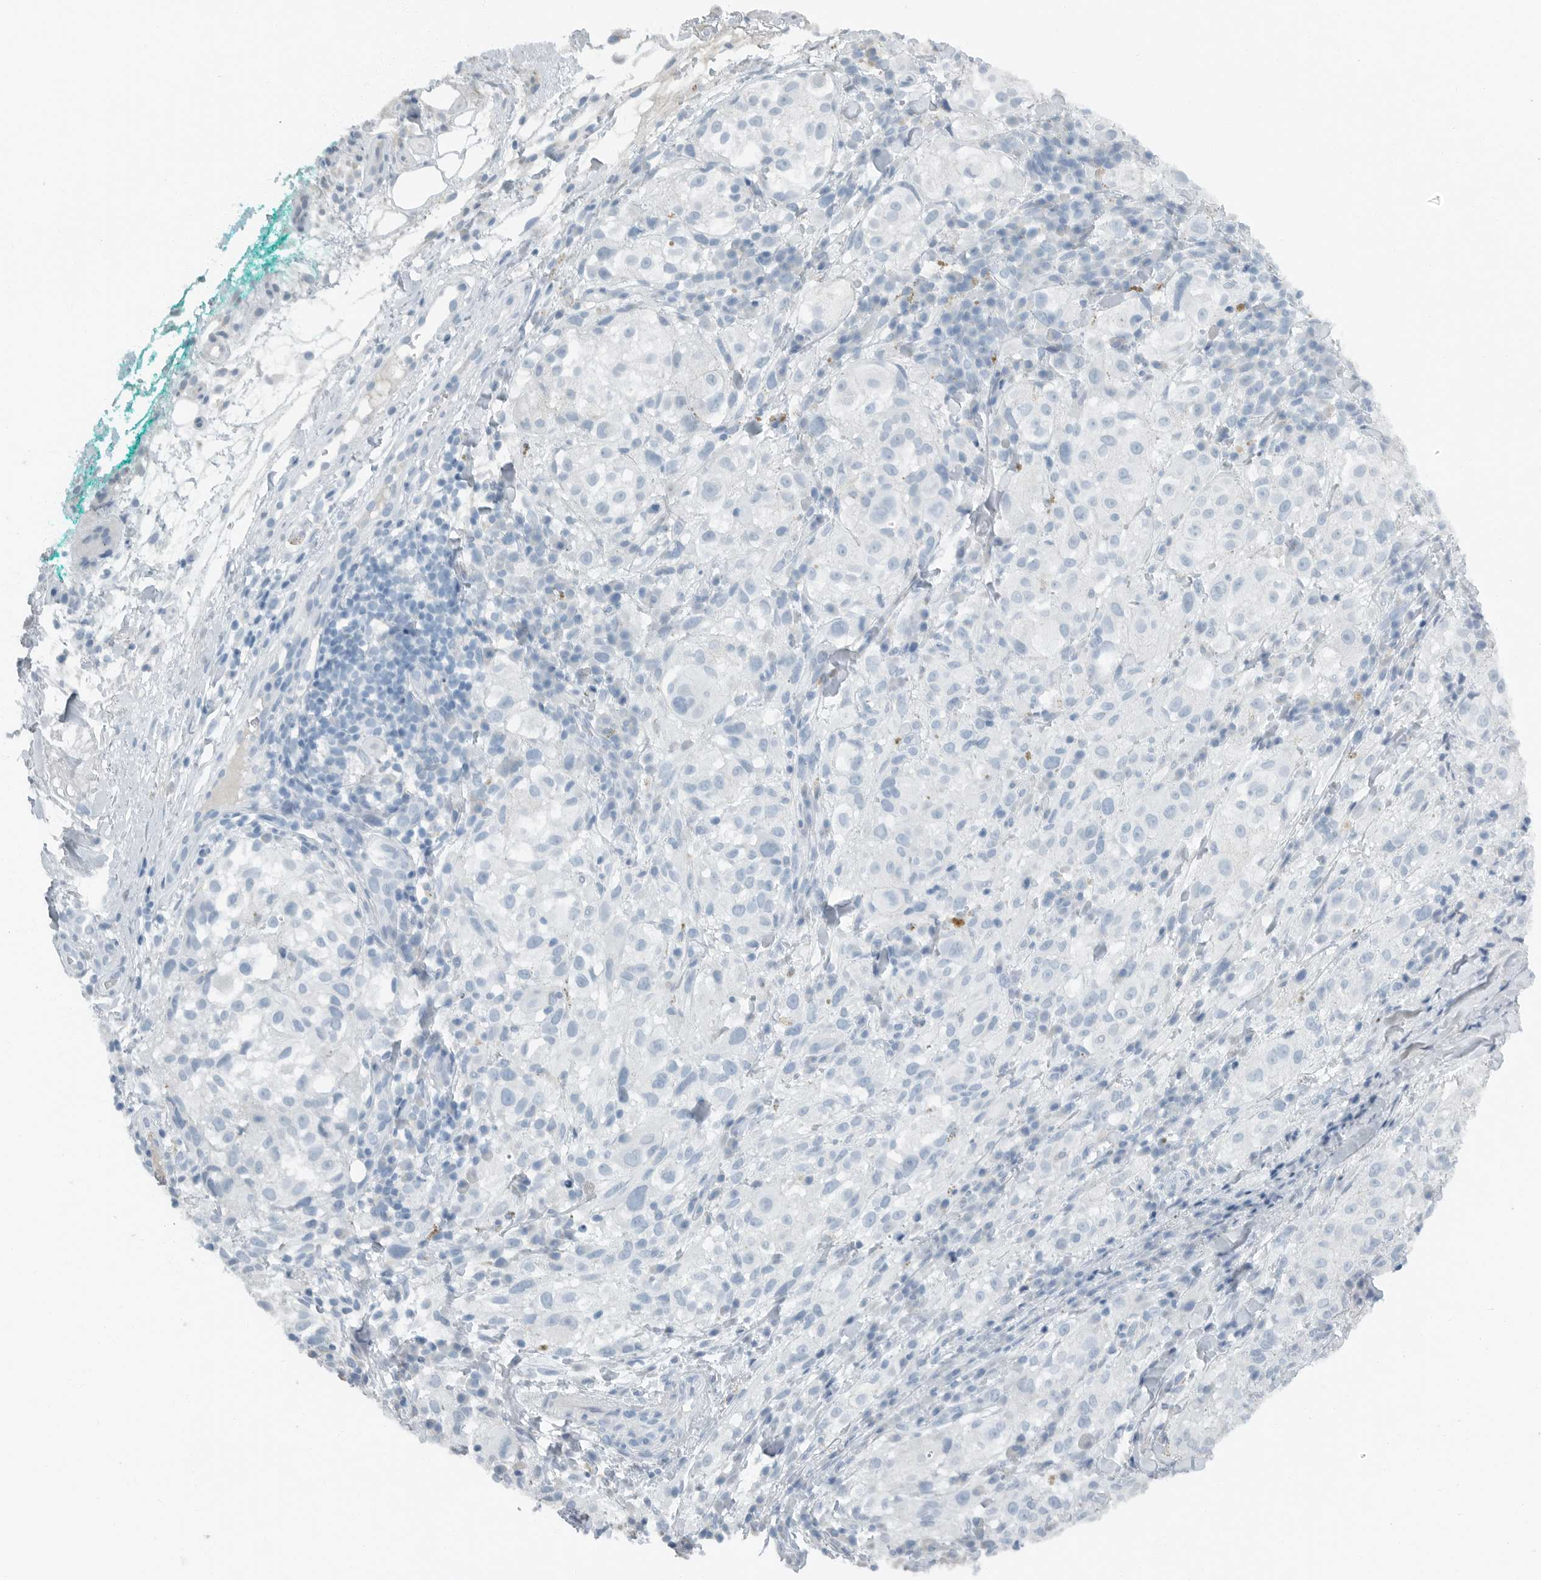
{"staining": {"intensity": "negative", "quantity": "none", "location": "none"}, "tissue": "melanoma", "cell_type": "Tumor cells", "image_type": "cancer", "snomed": [{"axis": "morphology", "description": "Necrosis, NOS"}, {"axis": "morphology", "description": "Malignant melanoma, NOS"}, {"axis": "topography", "description": "Skin"}], "caption": "IHC of human malignant melanoma displays no expression in tumor cells.", "gene": "PAM", "patient": {"sex": "female", "age": 87}}